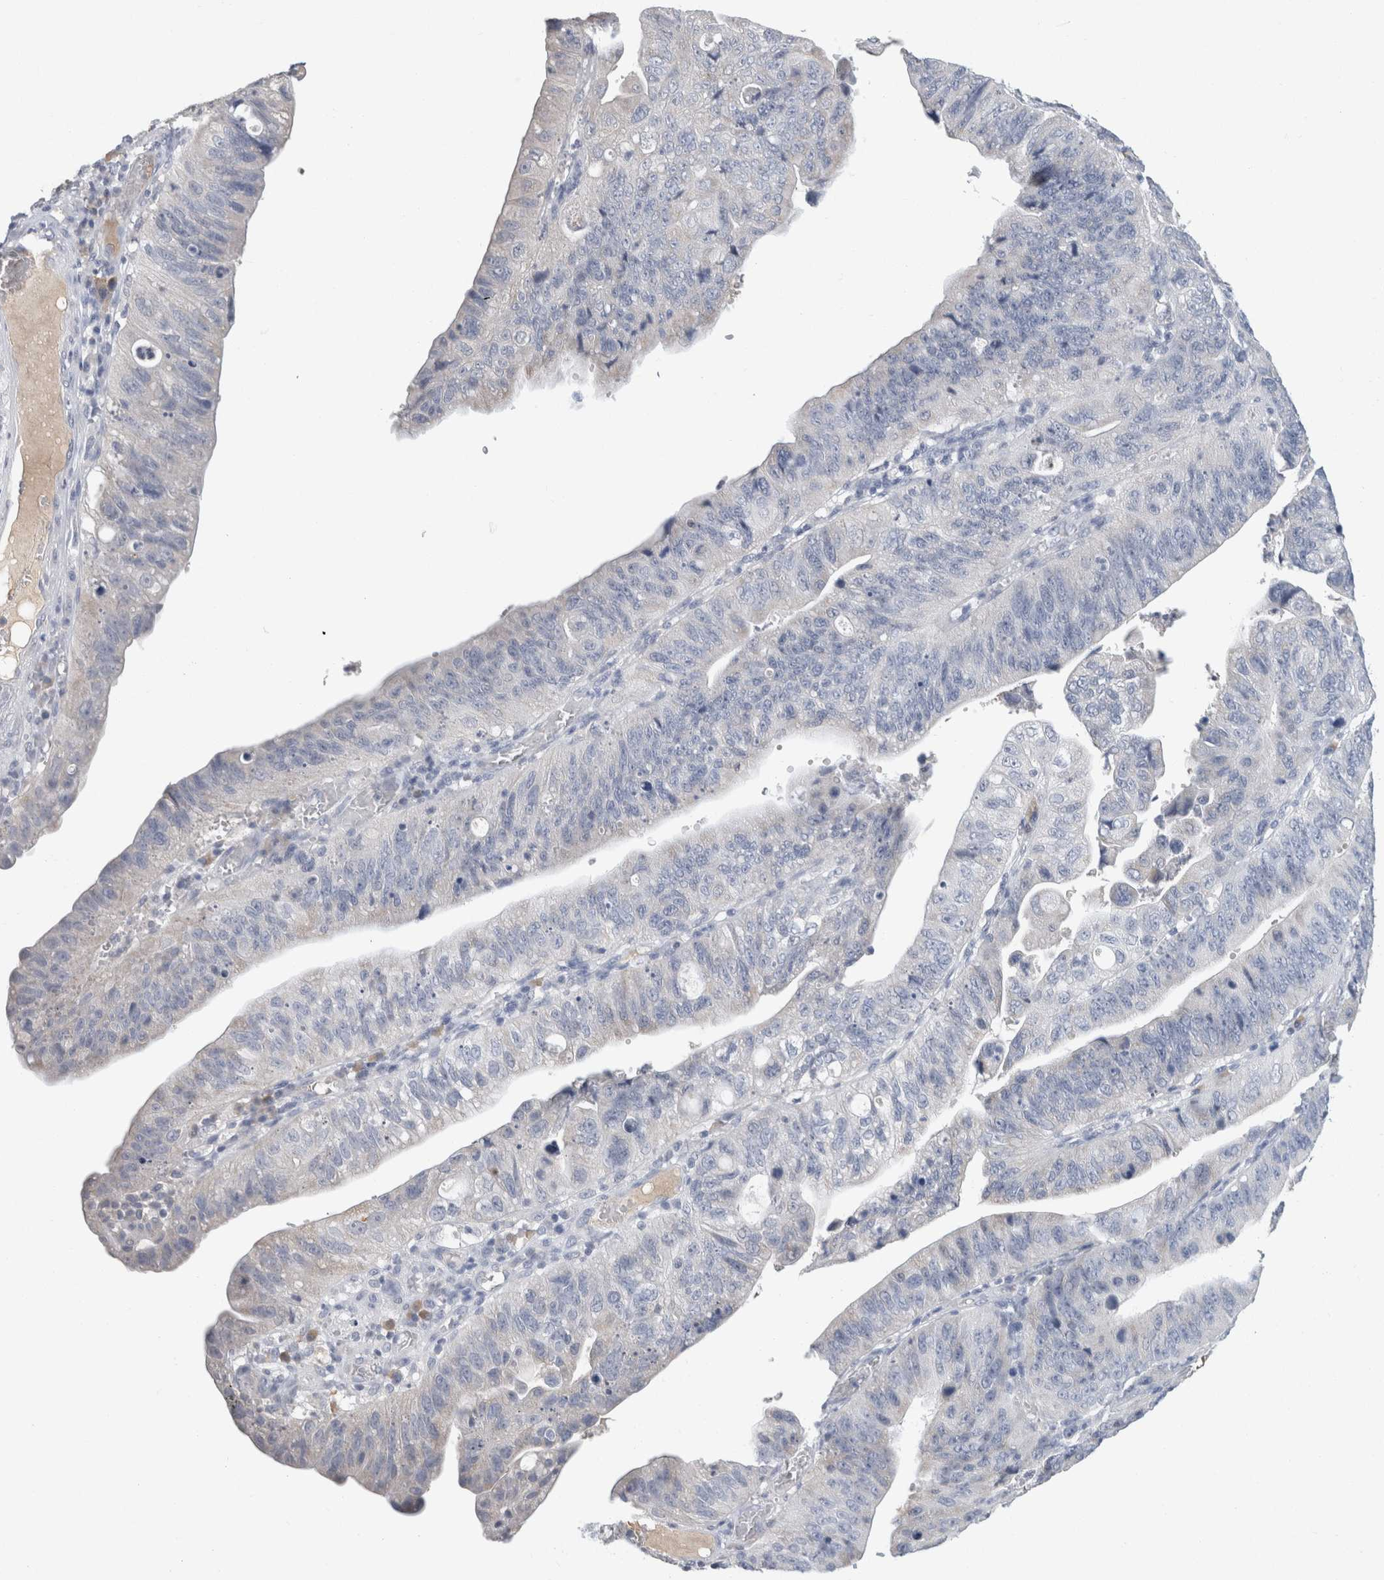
{"staining": {"intensity": "negative", "quantity": "none", "location": "none"}, "tissue": "stomach cancer", "cell_type": "Tumor cells", "image_type": "cancer", "snomed": [{"axis": "morphology", "description": "Adenocarcinoma, NOS"}, {"axis": "topography", "description": "Stomach"}], "caption": "Immunohistochemistry (IHC) of human stomach cancer shows no staining in tumor cells.", "gene": "SCGB1A1", "patient": {"sex": "male", "age": 59}}